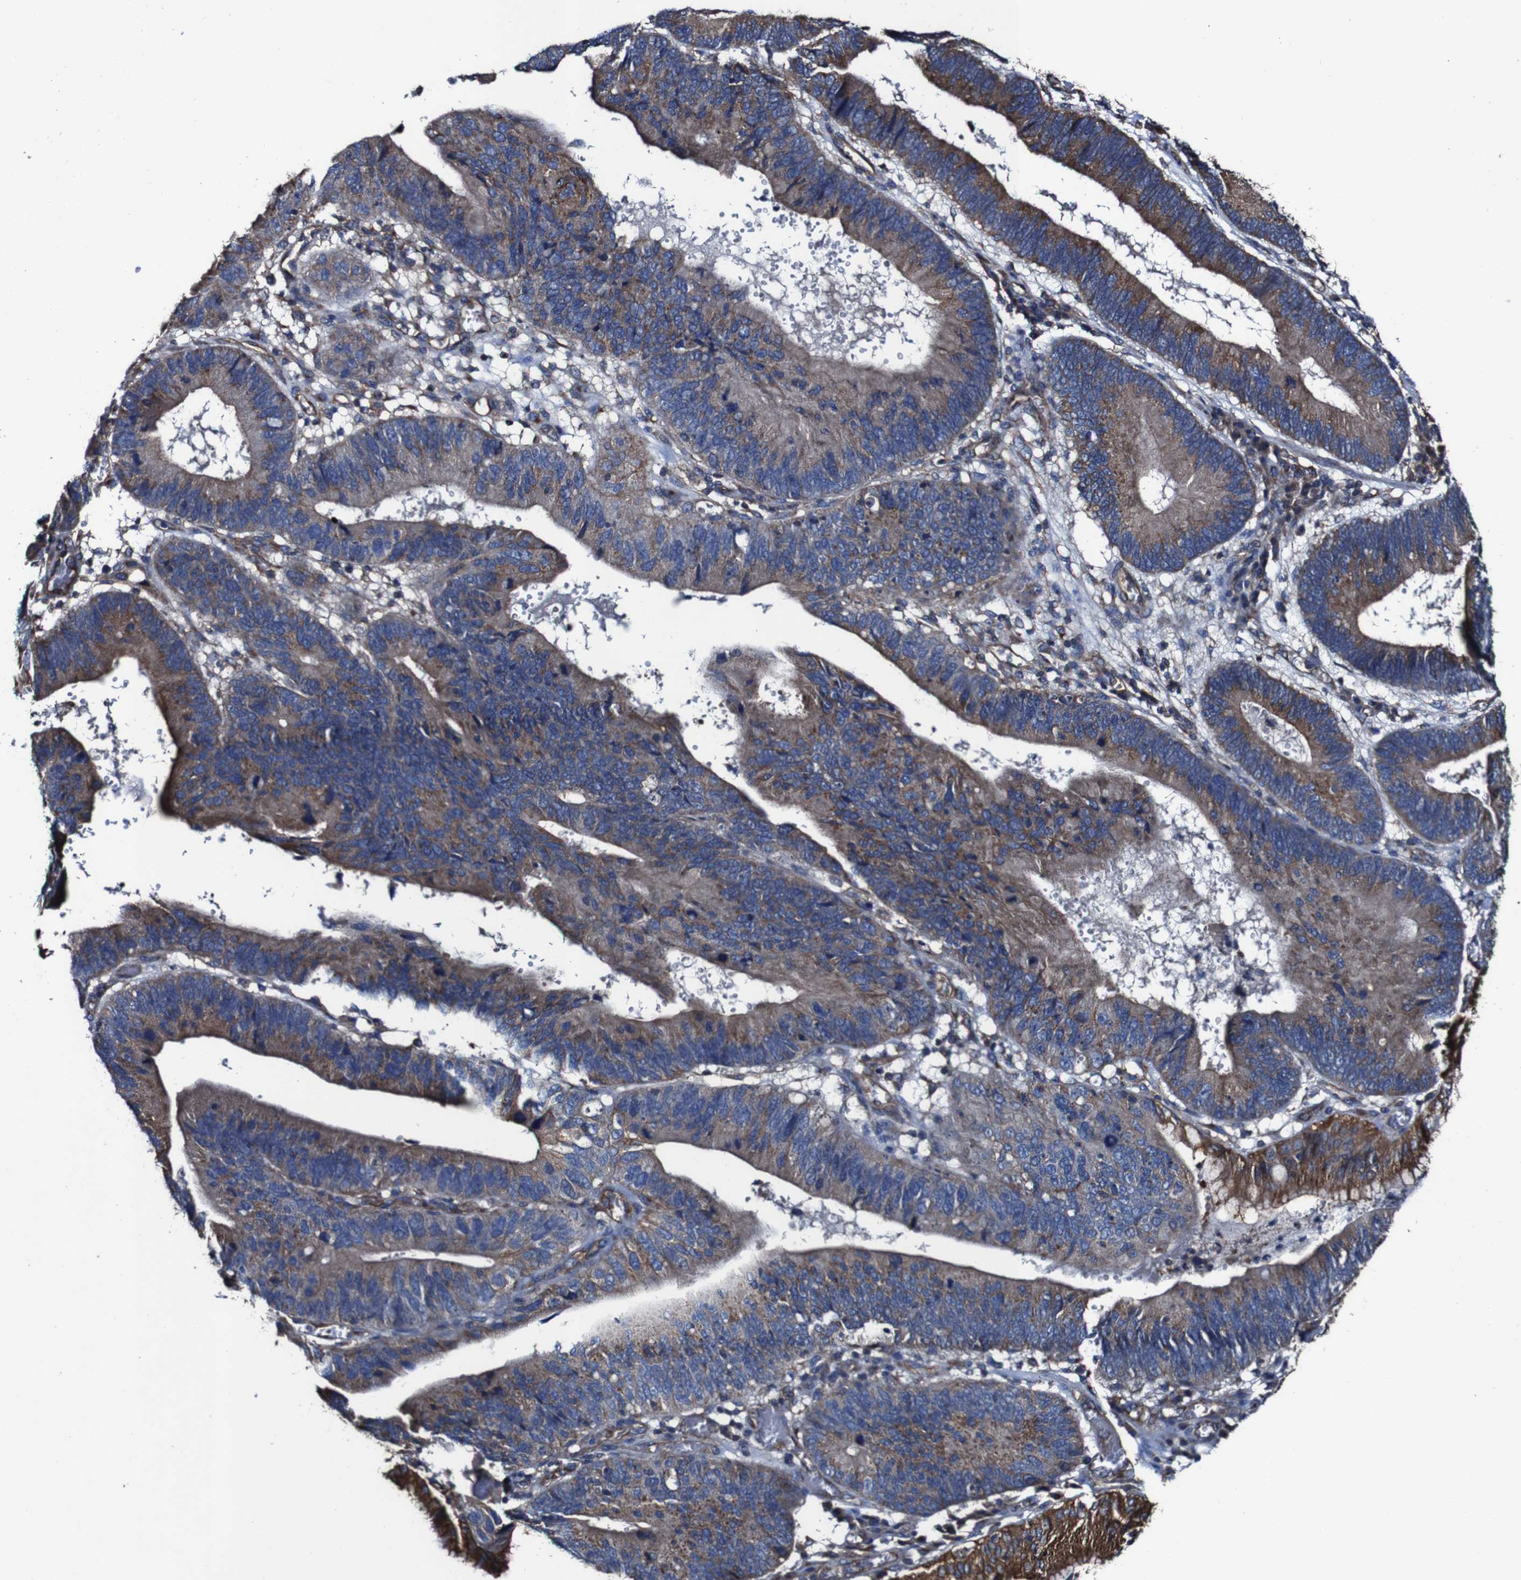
{"staining": {"intensity": "moderate", "quantity": ">75%", "location": "cytoplasmic/membranous"}, "tissue": "stomach cancer", "cell_type": "Tumor cells", "image_type": "cancer", "snomed": [{"axis": "morphology", "description": "Adenocarcinoma, NOS"}, {"axis": "topography", "description": "Stomach"}], "caption": "Moderate cytoplasmic/membranous protein staining is appreciated in about >75% of tumor cells in adenocarcinoma (stomach). (Brightfield microscopy of DAB IHC at high magnification).", "gene": "CSF1R", "patient": {"sex": "male", "age": 59}}